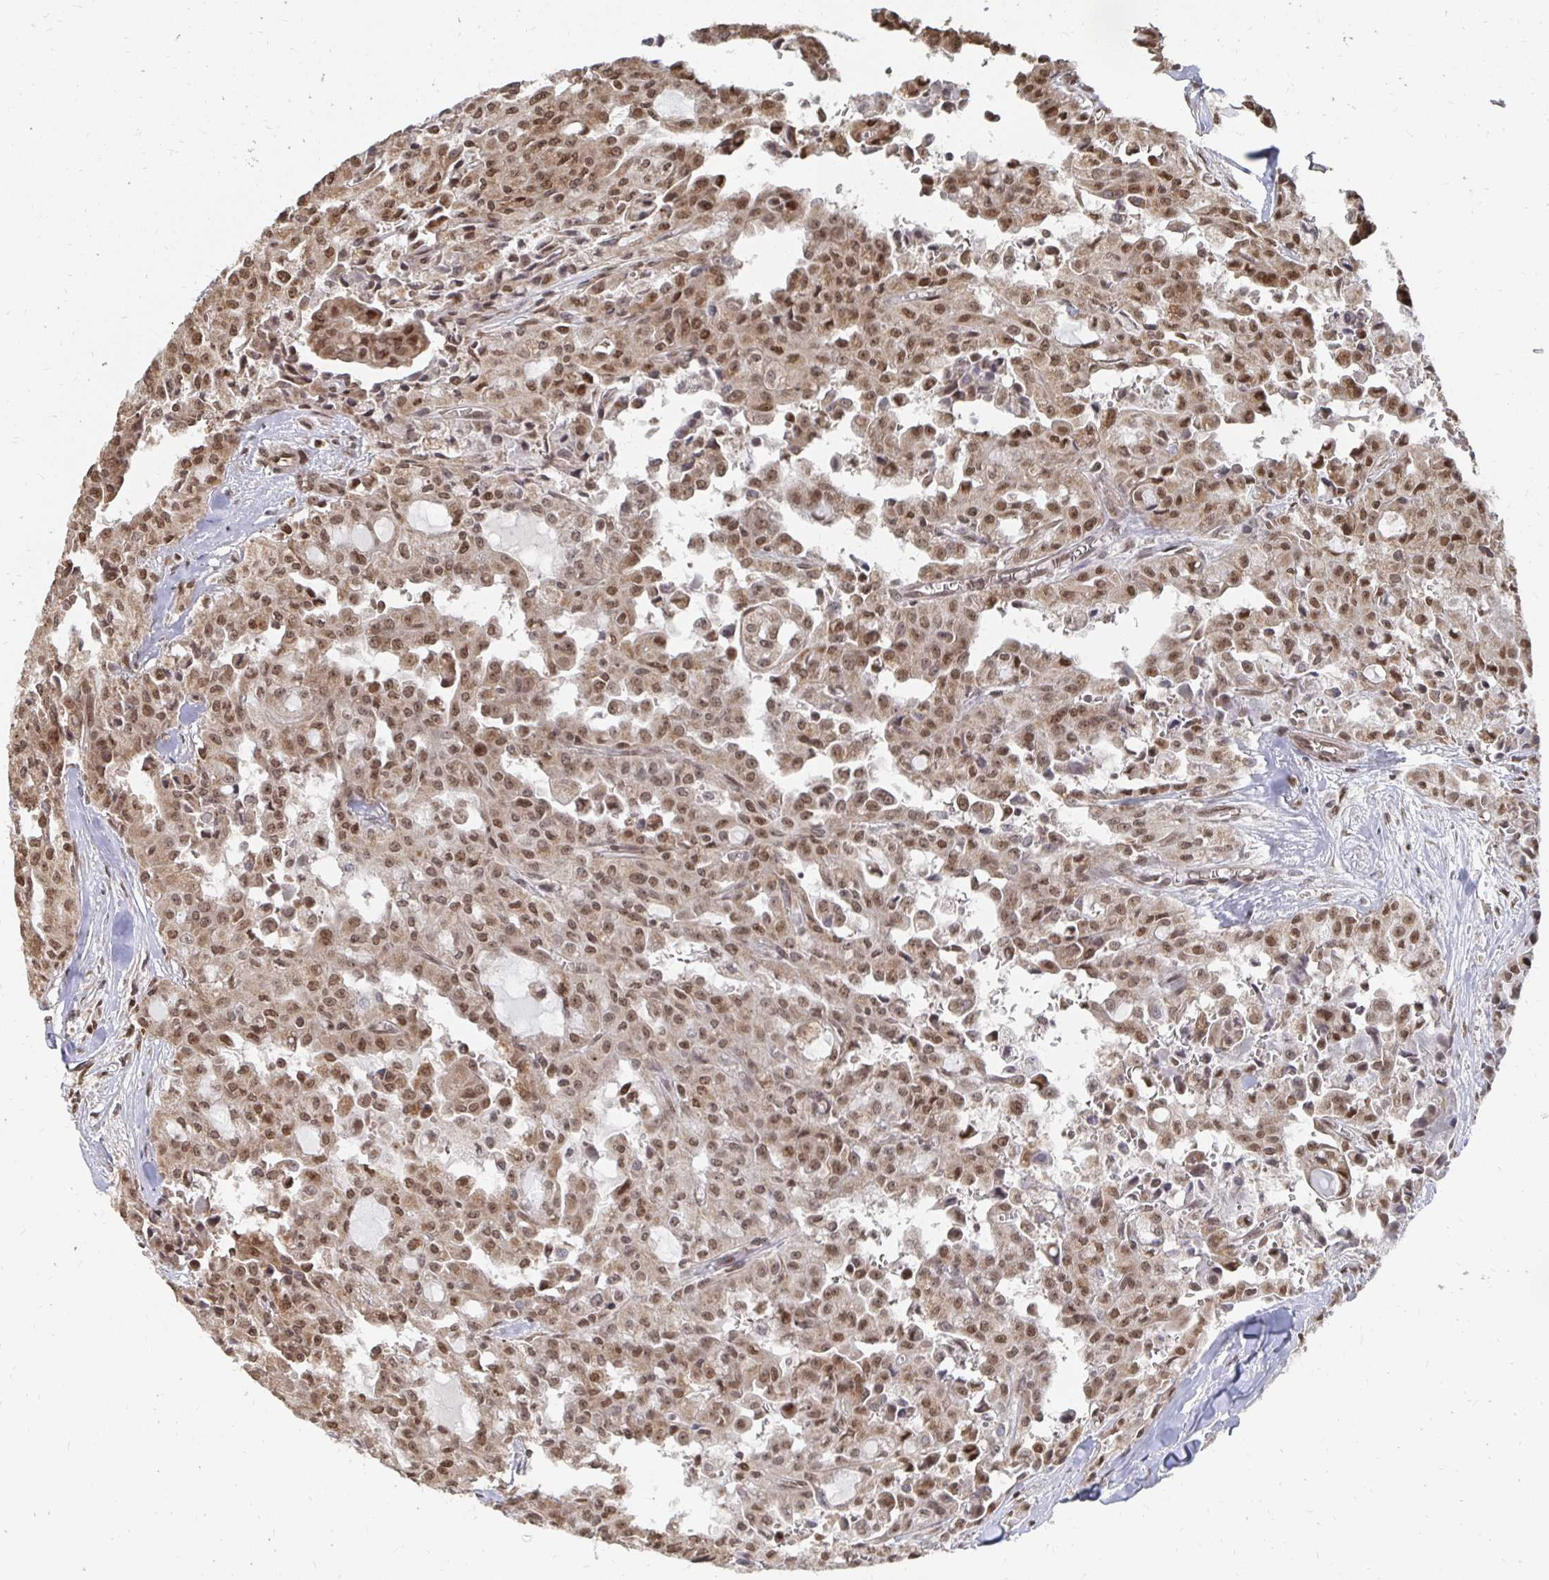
{"staining": {"intensity": "moderate", "quantity": ">75%", "location": "nuclear"}, "tissue": "head and neck cancer", "cell_type": "Tumor cells", "image_type": "cancer", "snomed": [{"axis": "morphology", "description": "Adenocarcinoma, NOS"}, {"axis": "topography", "description": "Head-Neck"}], "caption": "Immunohistochemical staining of human head and neck adenocarcinoma reveals moderate nuclear protein positivity in about >75% of tumor cells. The staining was performed using DAB, with brown indicating positive protein expression. Nuclei are stained blue with hematoxylin.", "gene": "GTF3C6", "patient": {"sex": "male", "age": 64}}